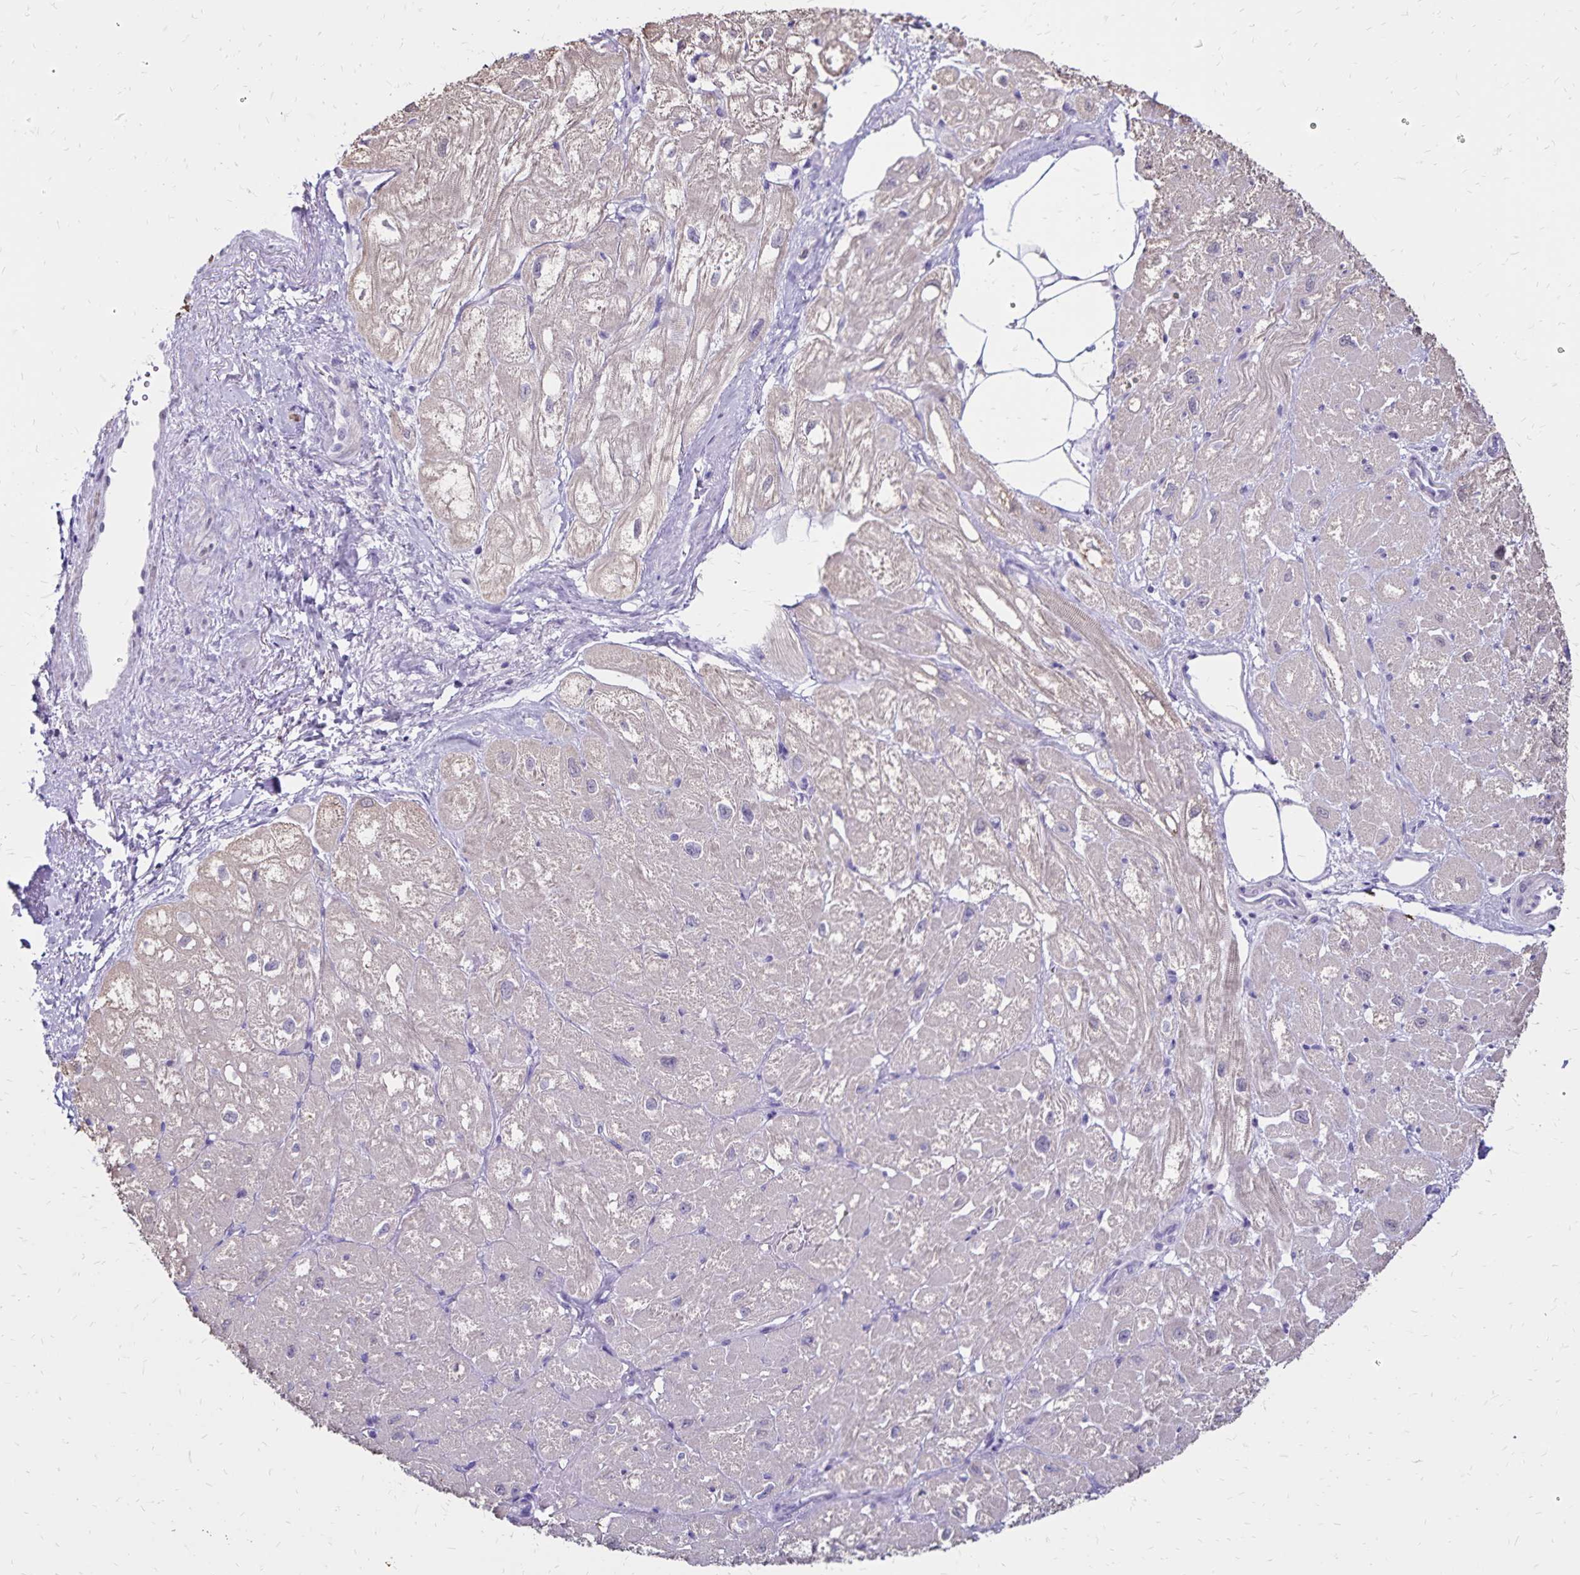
{"staining": {"intensity": "weak", "quantity": "<25%", "location": "cytoplasmic/membranous"}, "tissue": "heart muscle", "cell_type": "Cardiomyocytes", "image_type": "normal", "snomed": [{"axis": "morphology", "description": "Normal tissue, NOS"}, {"axis": "topography", "description": "Heart"}], "caption": "DAB immunohistochemical staining of benign human heart muscle demonstrates no significant positivity in cardiomyocytes.", "gene": "SH3GL3", "patient": {"sex": "female", "age": 62}}